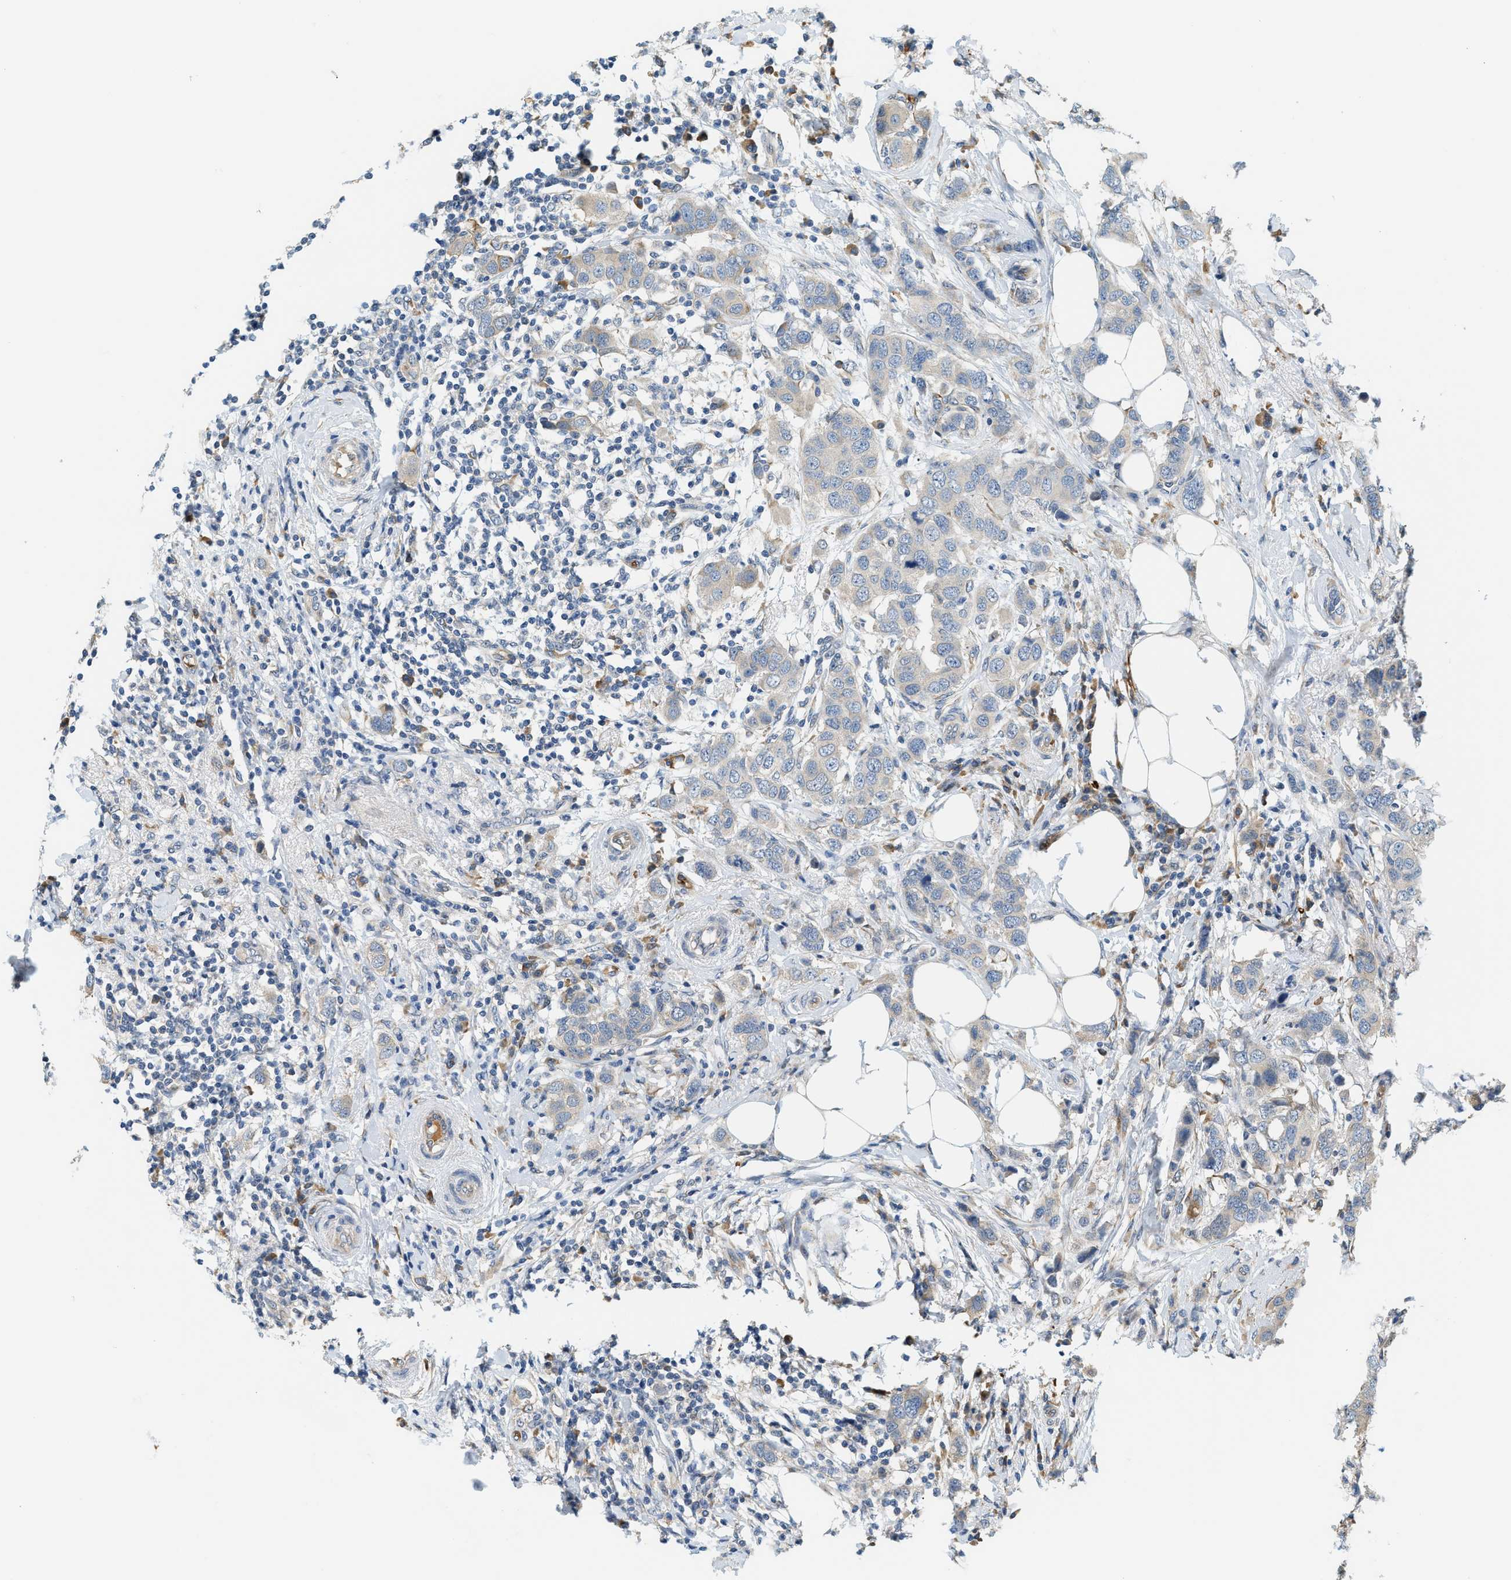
{"staining": {"intensity": "negative", "quantity": "none", "location": "none"}, "tissue": "breast cancer", "cell_type": "Tumor cells", "image_type": "cancer", "snomed": [{"axis": "morphology", "description": "Duct carcinoma"}, {"axis": "topography", "description": "Breast"}], "caption": "A micrograph of breast invasive ductal carcinoma stained for a protein exhibits no brown staining in tumor cells.", "gene": "CYTH2", "patient": {"sex": "female", "age": 50}}